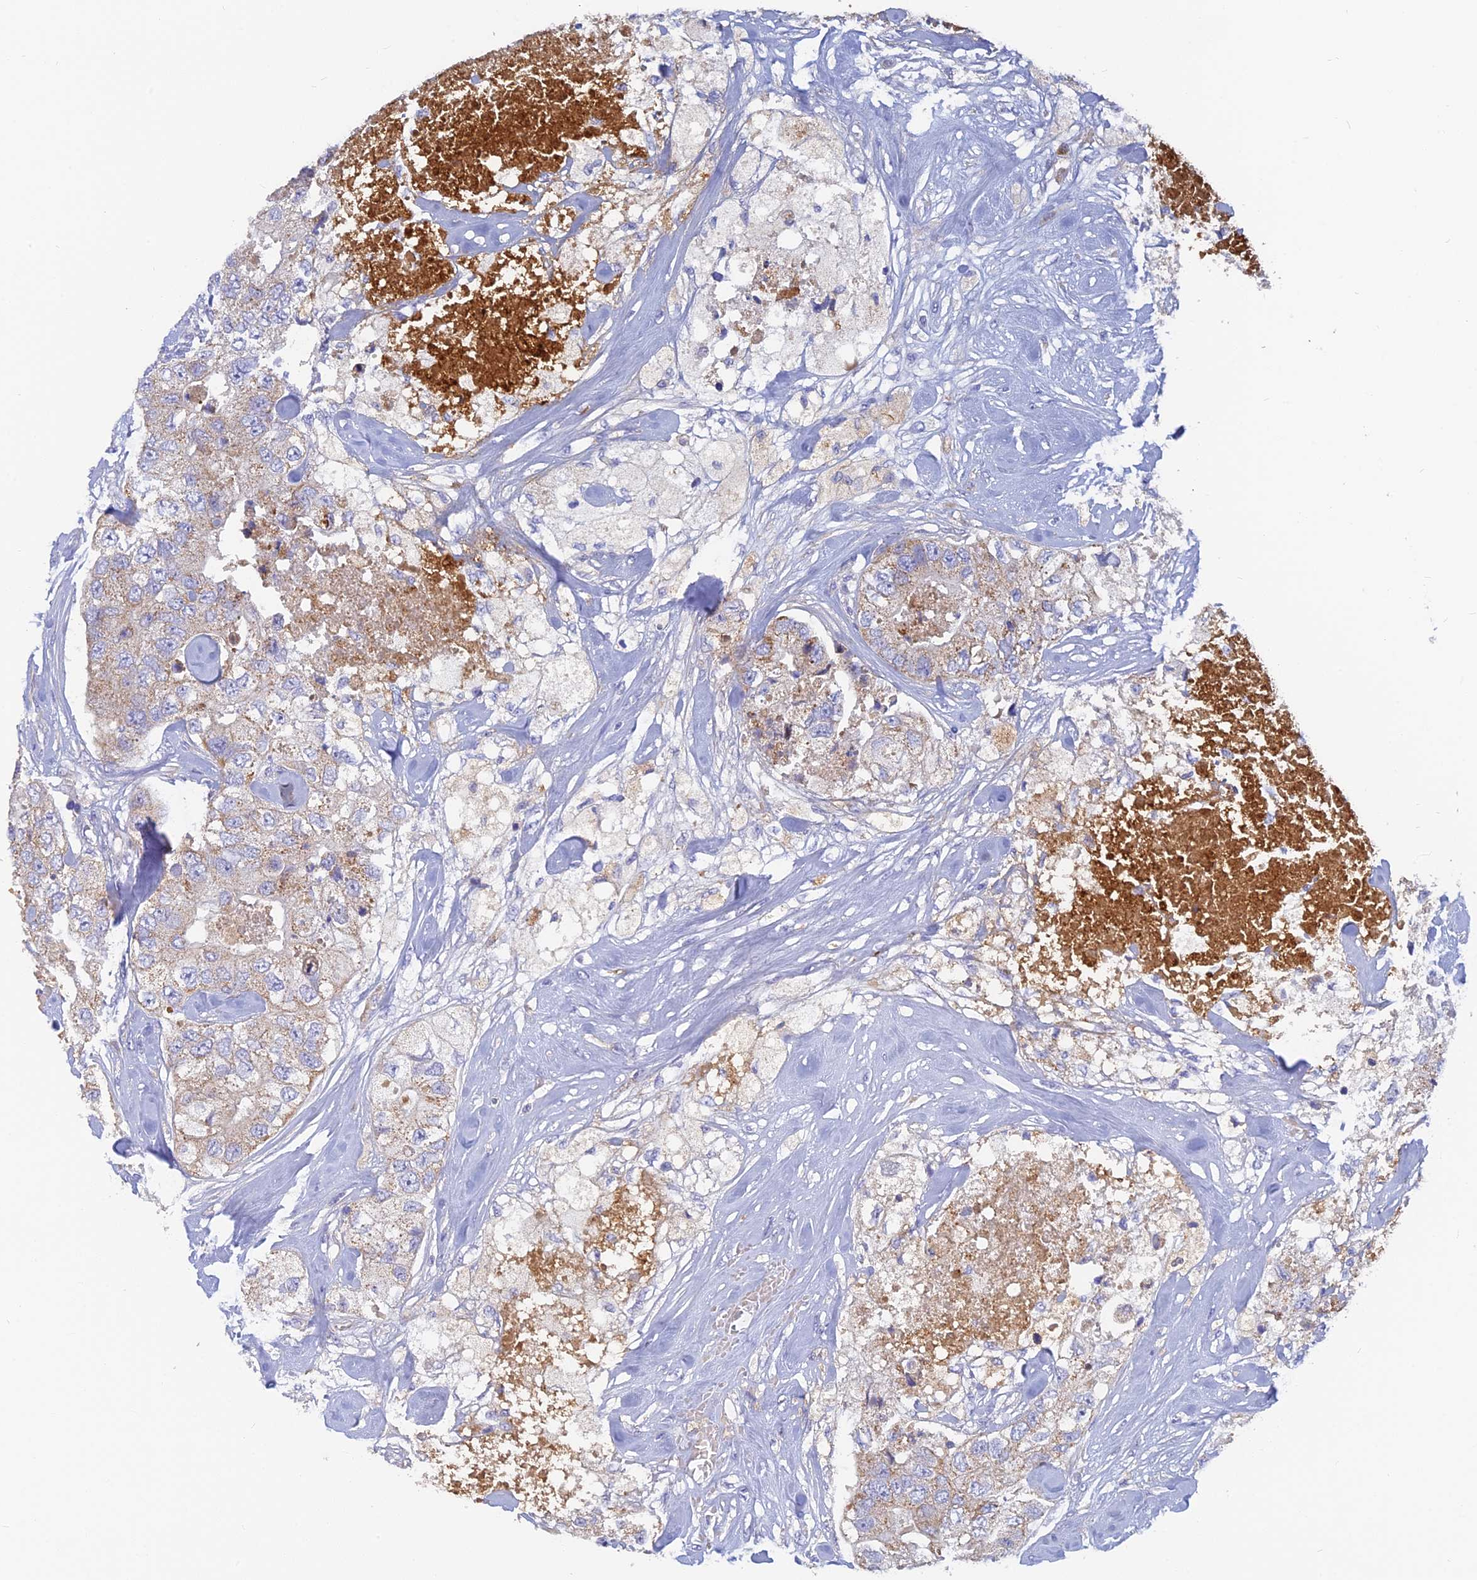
{"staining": {"intensity": "weak", "quantity": "25%-75%", "location": "cytoplasmic/membranous"}, "tissue": "breast cancer", "cell_type": "Tumor cells", "image_type": "cancer", "snomed": [{"axis": "morphology", "description": "Duct carcinoma"}, {"axis": "topography", "description": "Breast"}], "caption": "Tumor cells exhibit low levels of weak cytoplasmic/membranous staining in about 25%-75% of cells in breast cancer.", "gene": "CACNA1B", "patient": {"sex": "female", "age": 62}}